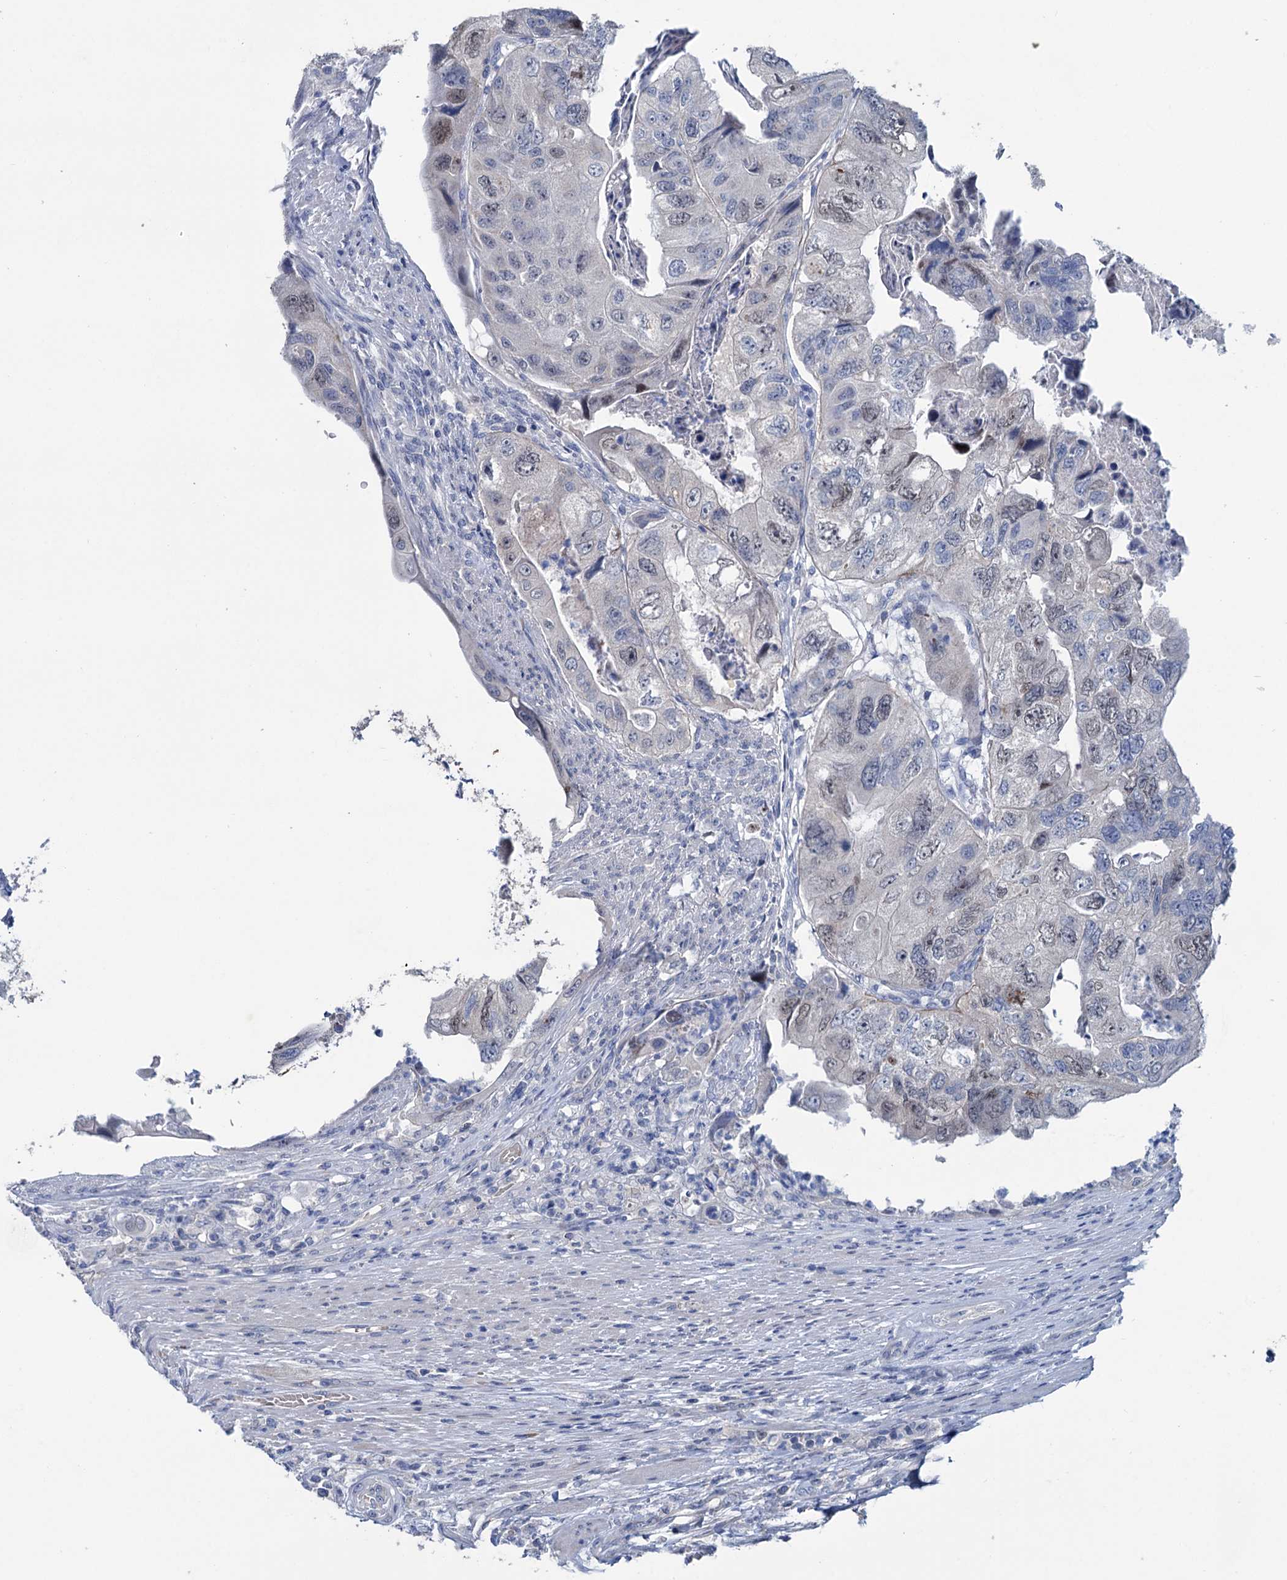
{"staining": {"intensity": "negative", "quantity": "none", "location": "none"}, "tissue": "colorectal cancer", "cell_type": "Tumor cells", "image_type": "cancer", "snomed": [{"axis": "morphology", "description": "Adenocarcinoma, NOS"}, {"axis": "topography", "description": "Rectum"}], "caption": "Immunohistochemistry (IHC) of colorectal cancer (adenocarcinoma) reveals no staining in tumor cells. Brightfield microscopy of immunohistochemistry stained with DAB (brown) and hematoxylin (blue), captured at high magnification.", "gene": "FAM111B", "patient": {"sex": "male", "age": 63}}